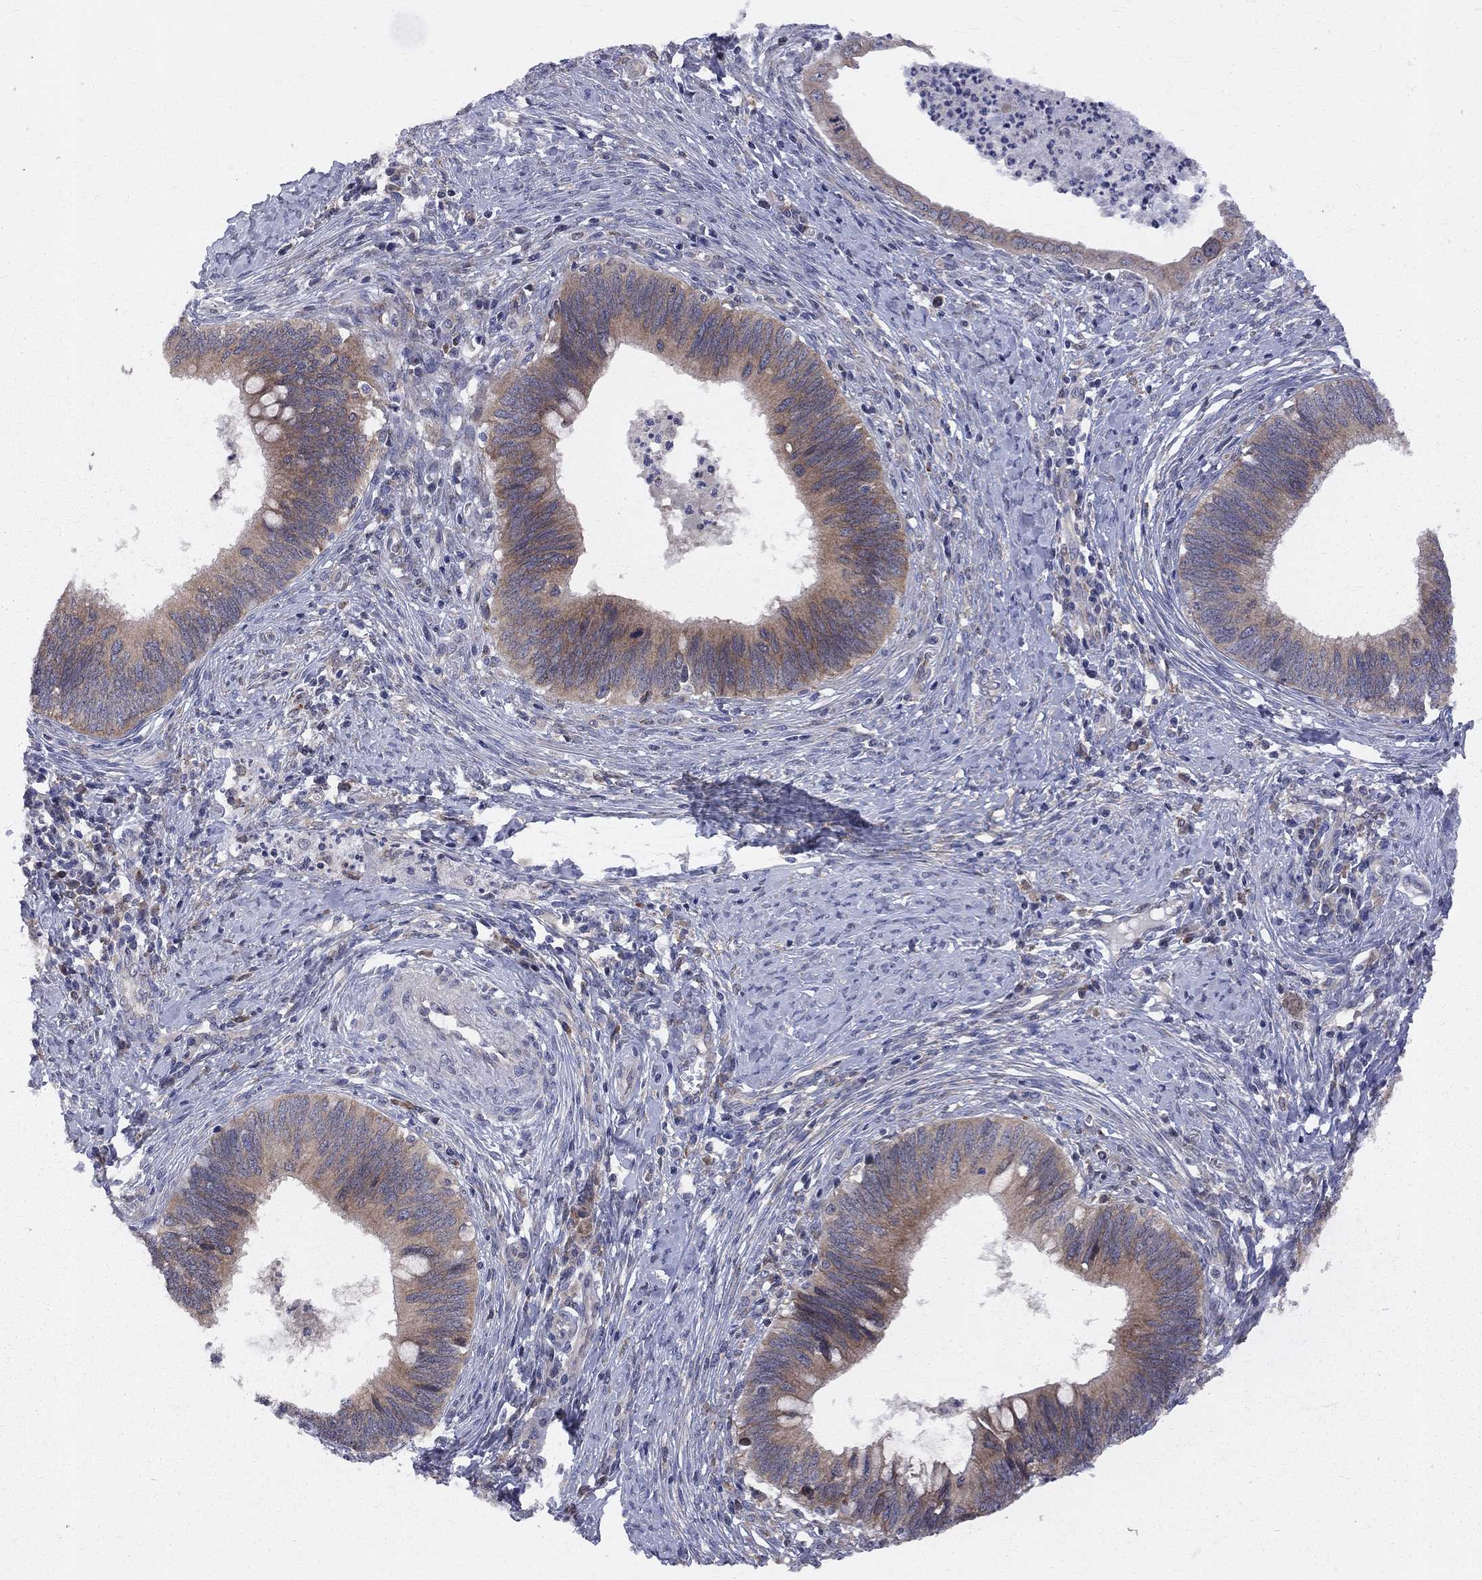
{"staining": {"intensity": "moderate", "quantity": ">75%", "location": "cytoplasmic/membranous"}, "tissue": "cervical cancer", "cell_type": "Tumor cells", "image_type": "cancer", "snomed": [{"axis": "morphology", "description": "Adenocarcinoma, NOS"}, {"axis": "topography", "description": "Cervix"}], "caption": "Tumor cells display moderate cytoplasmic/membranous expression in about >75% of cells in cervical cancer (adenocarcinoma). The staining was performed using DAB (3,3'-diaminobenzidine) to visualize the protein expression in brown, while the nuclei were stained in blue with hematoxylin (Magnification: 20x).", "gene": "CNOT11", "patient": {"sex": "female", "age": 42}}